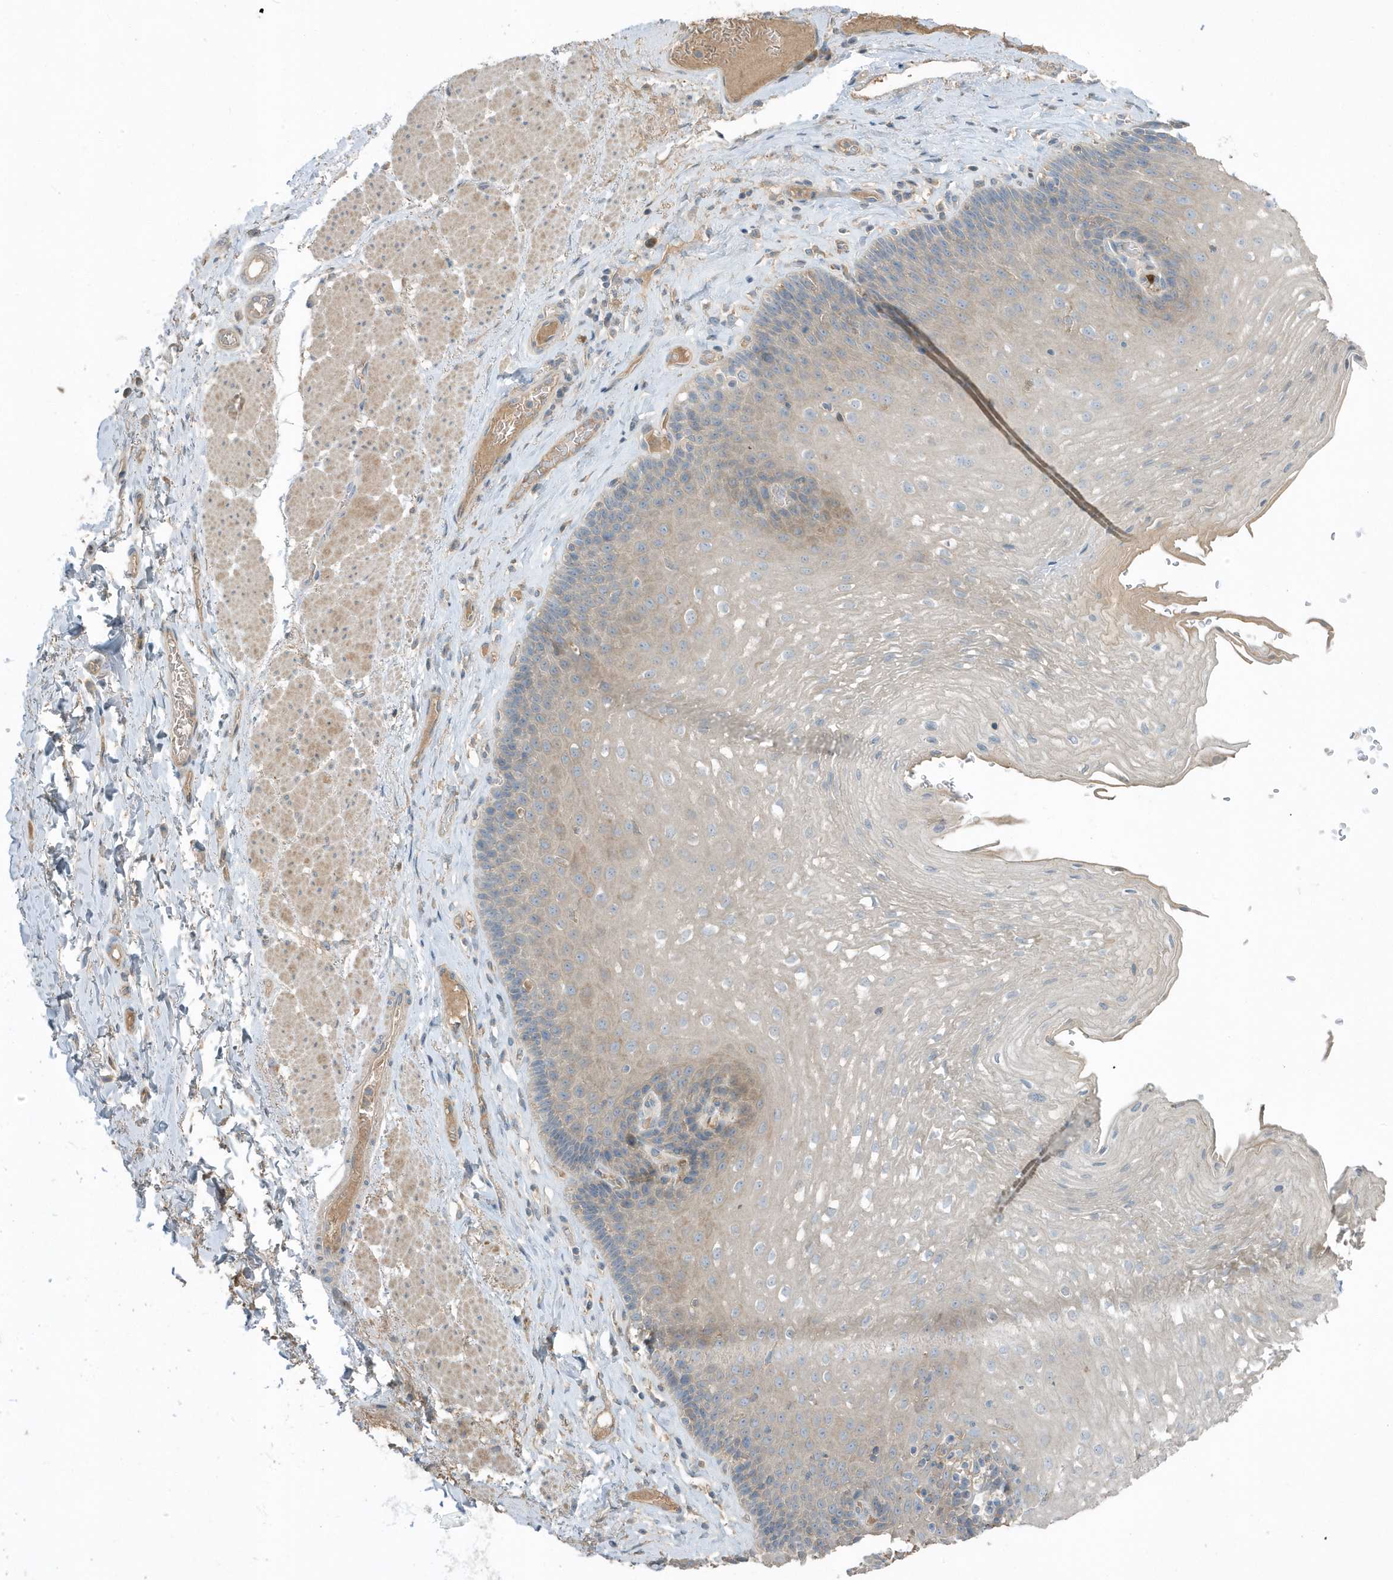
{"staining": {"intensity": "weak", "quantity": "<25%", "location": "cytoplasmic/membranous"}, "tissue": "esophagus", "cell_type": "Squamous epithelial cells", "image_type": "normal", "snomed": [{"axis": "morphology", "description": "Normal tissue, NOS"}, {"axis": "topography", "description": "Esophagus"}], "caption": "Unremarkable esophagus was stained to show a protein in brown. There is no significant staining in squamous epithelial cells.", "gene": "USP53", "patient": {"sex": "female", "age": 66}}